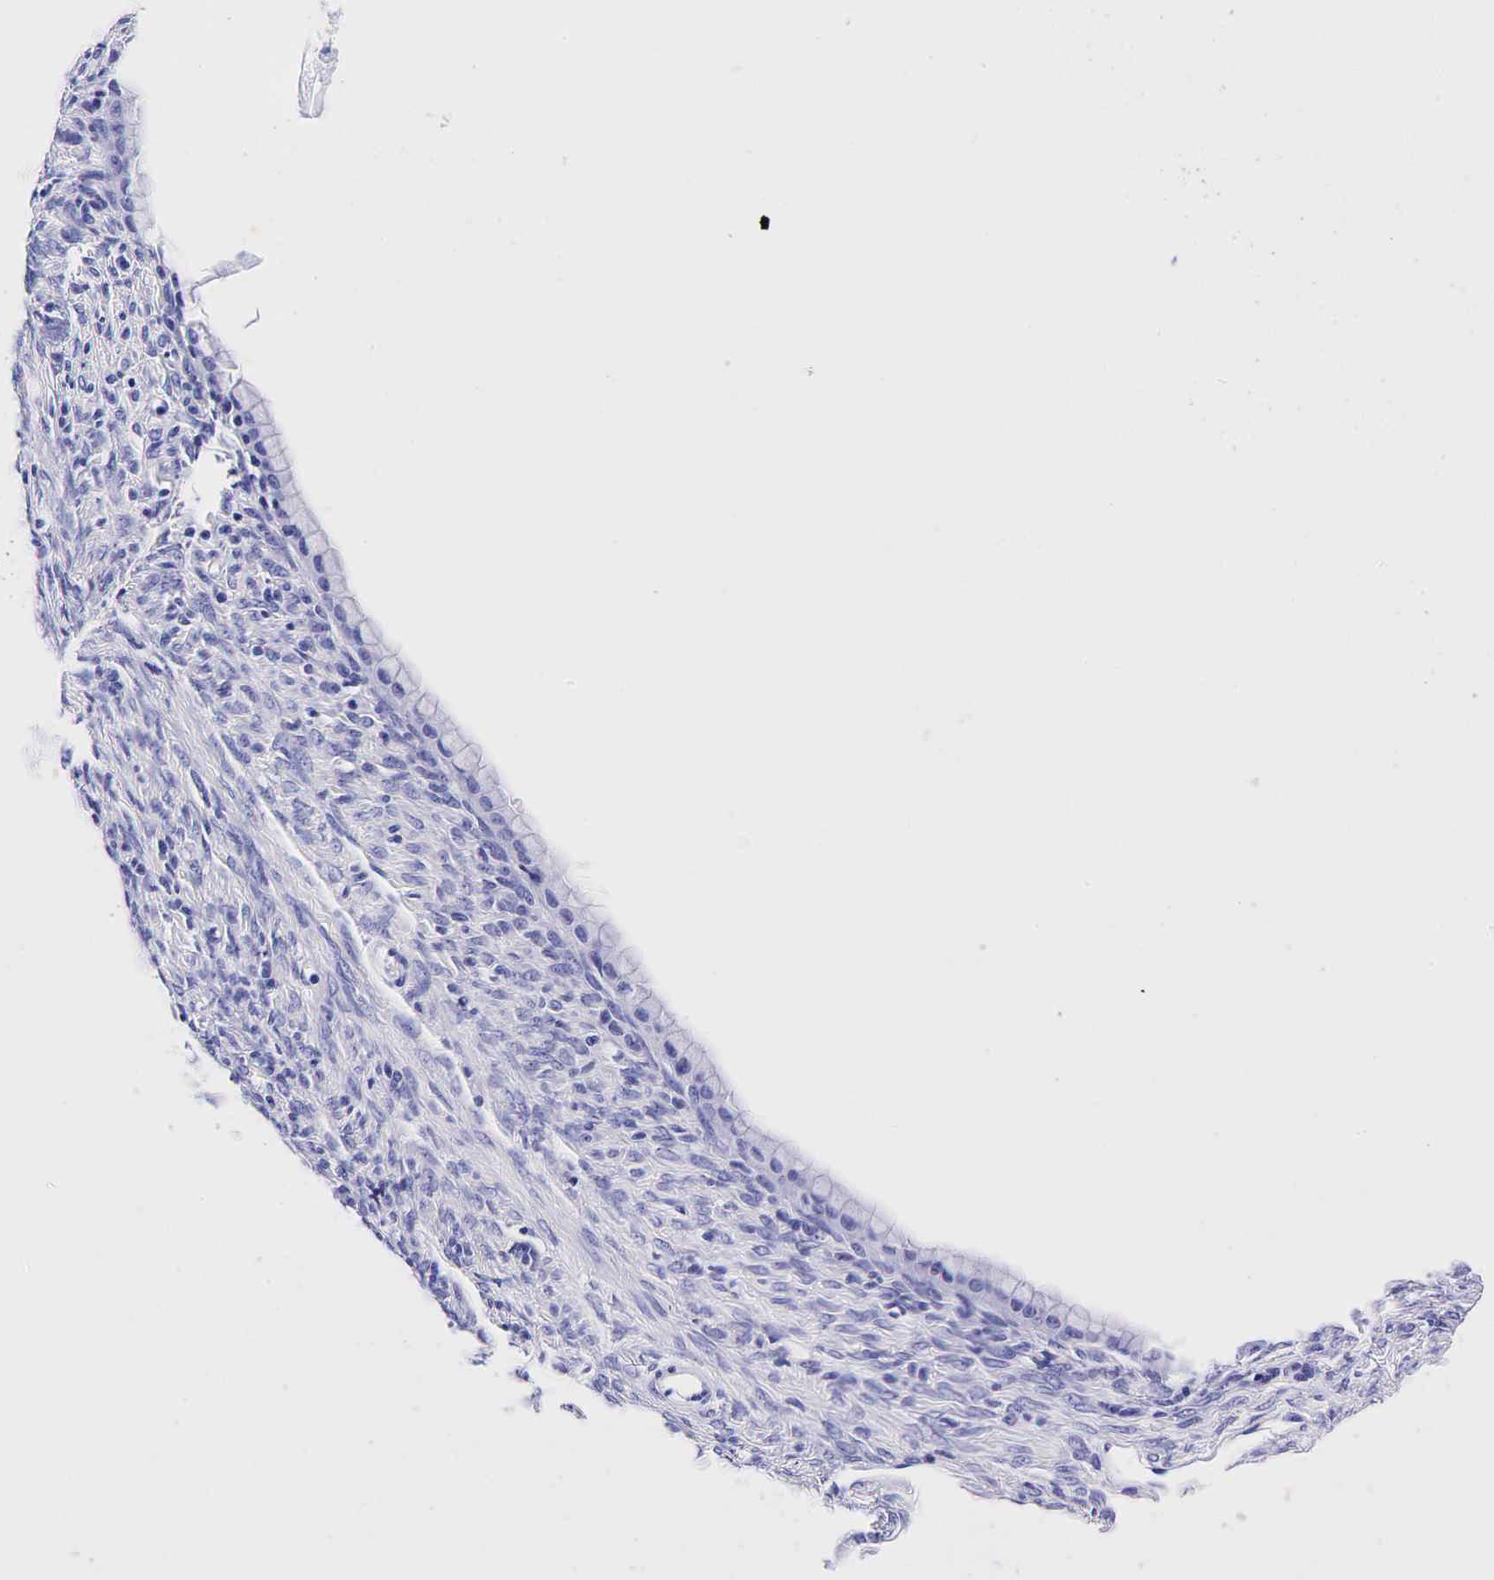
{"staining": {"intensity": "negative", "quantity": "none", "location": "none"}, "tissue": "ovarian cancer", "cell_type": "Tumor cells", "image_type": "cancer", "snomed": [{"axis": "morphology", "description": "Cystadenocarcinoma, mucinous, NOS"}, {"axis": "topography", "description": "Ovary"}], "caption": "There is no significant staining in tumor cells of ovarian mucinous cystadenocarcinoma. (Immunohistochemistry (ihc), brightfield microscopy, high magnification).", "gene": "GCG", "patient": {"sex": "female", "age": 25}}